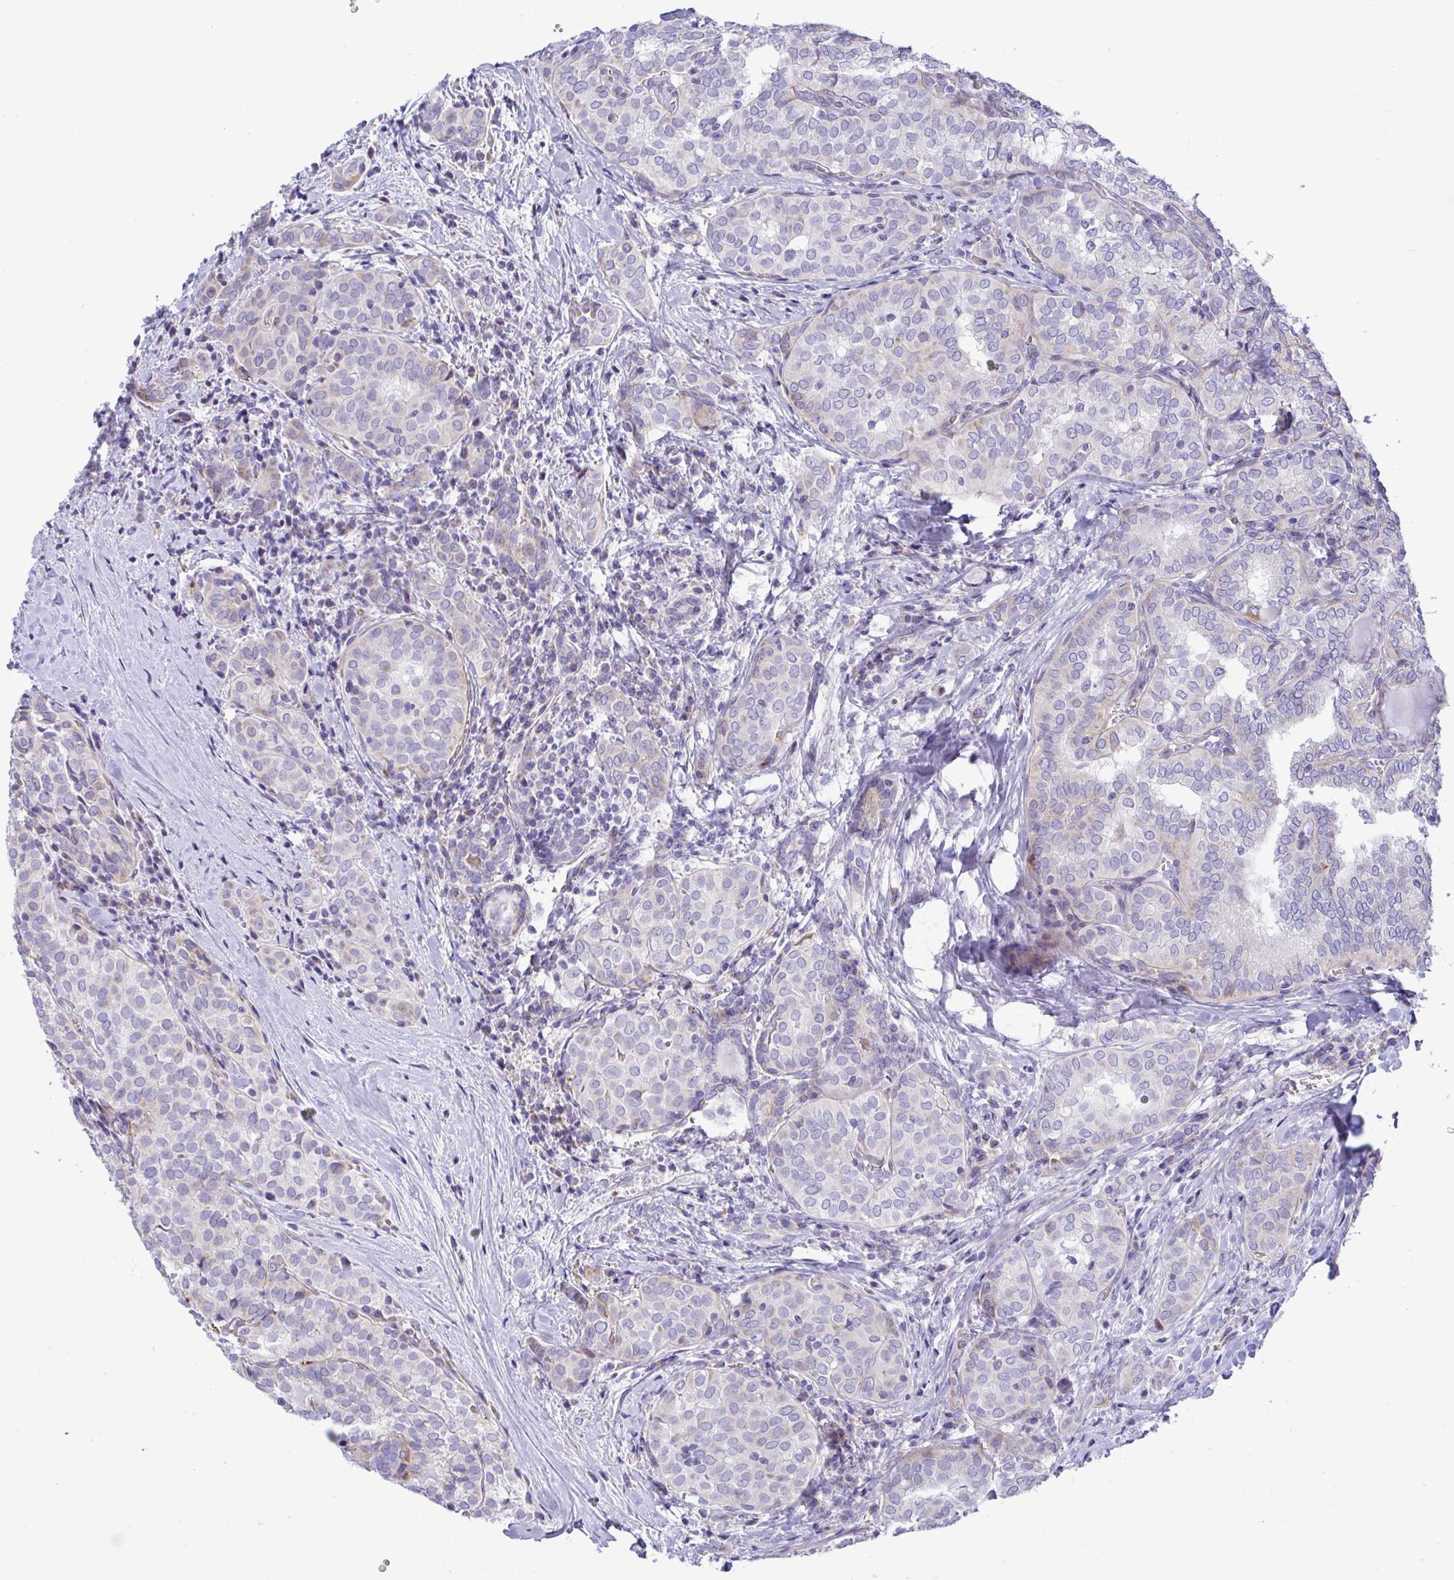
{"staining": {"intensity": "negative", "quantity": "none", "location": "none"}, "tissue": "thyroid cancer", "cell_type": "Tumor cells", "image_type": "cancer", "snomed": [{"axis": "morphology", "description": "Papillary adenocarcinoma, NOS"}, {"axis": "topography", "description": "Thyroid gland"}], "caption": "Tumor cells are negative for protein expression in human thyroid papillary adenocarcinoma.", "gene": "NTN1", "patient": {"sex": "female", "age": 30}}